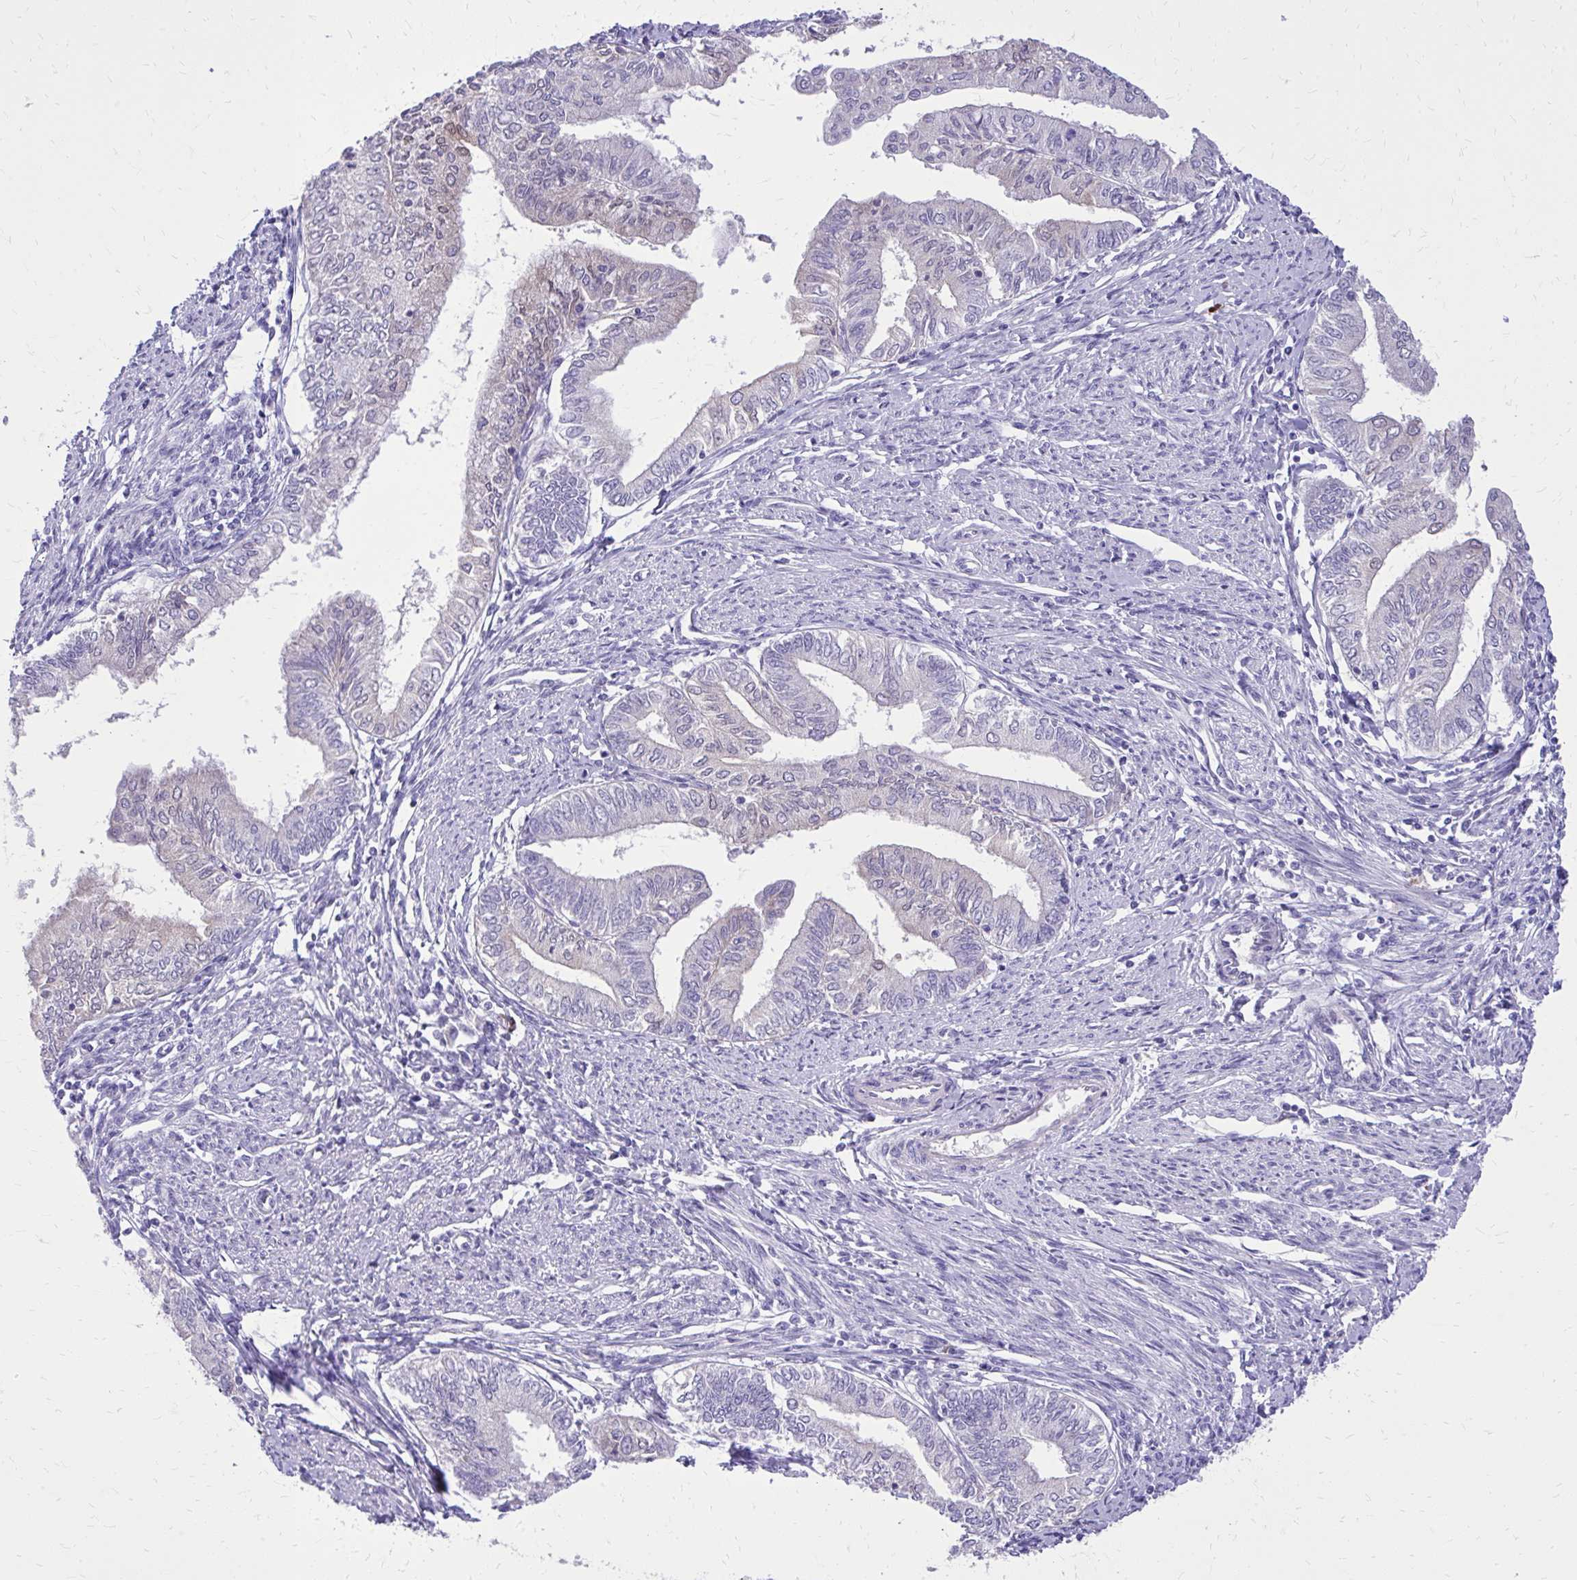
{"staining": {"intensity": "weak", "quantity": "25%-75%", "location": "cytoplasmic/membranous,nuclear"}, "tissue": "endometrial cancer", "cell_type": "Tumor cells", "image_type": "cancer", "snomed": [{"axis": "morphology", "description": "Adenocarcinoma, NOS"}, {"axis": "topography", "description": "Endometrium"}], "caption": "Adenocarcinoma (endometrial) was stained to show a protein in brown. There is low levels of weak cytoplasmic/membranous and nuclear positivity in about 25%-75% of tumor cells.", "gene": "NNMT", "patient": {"sex": "female", "age": 66}}